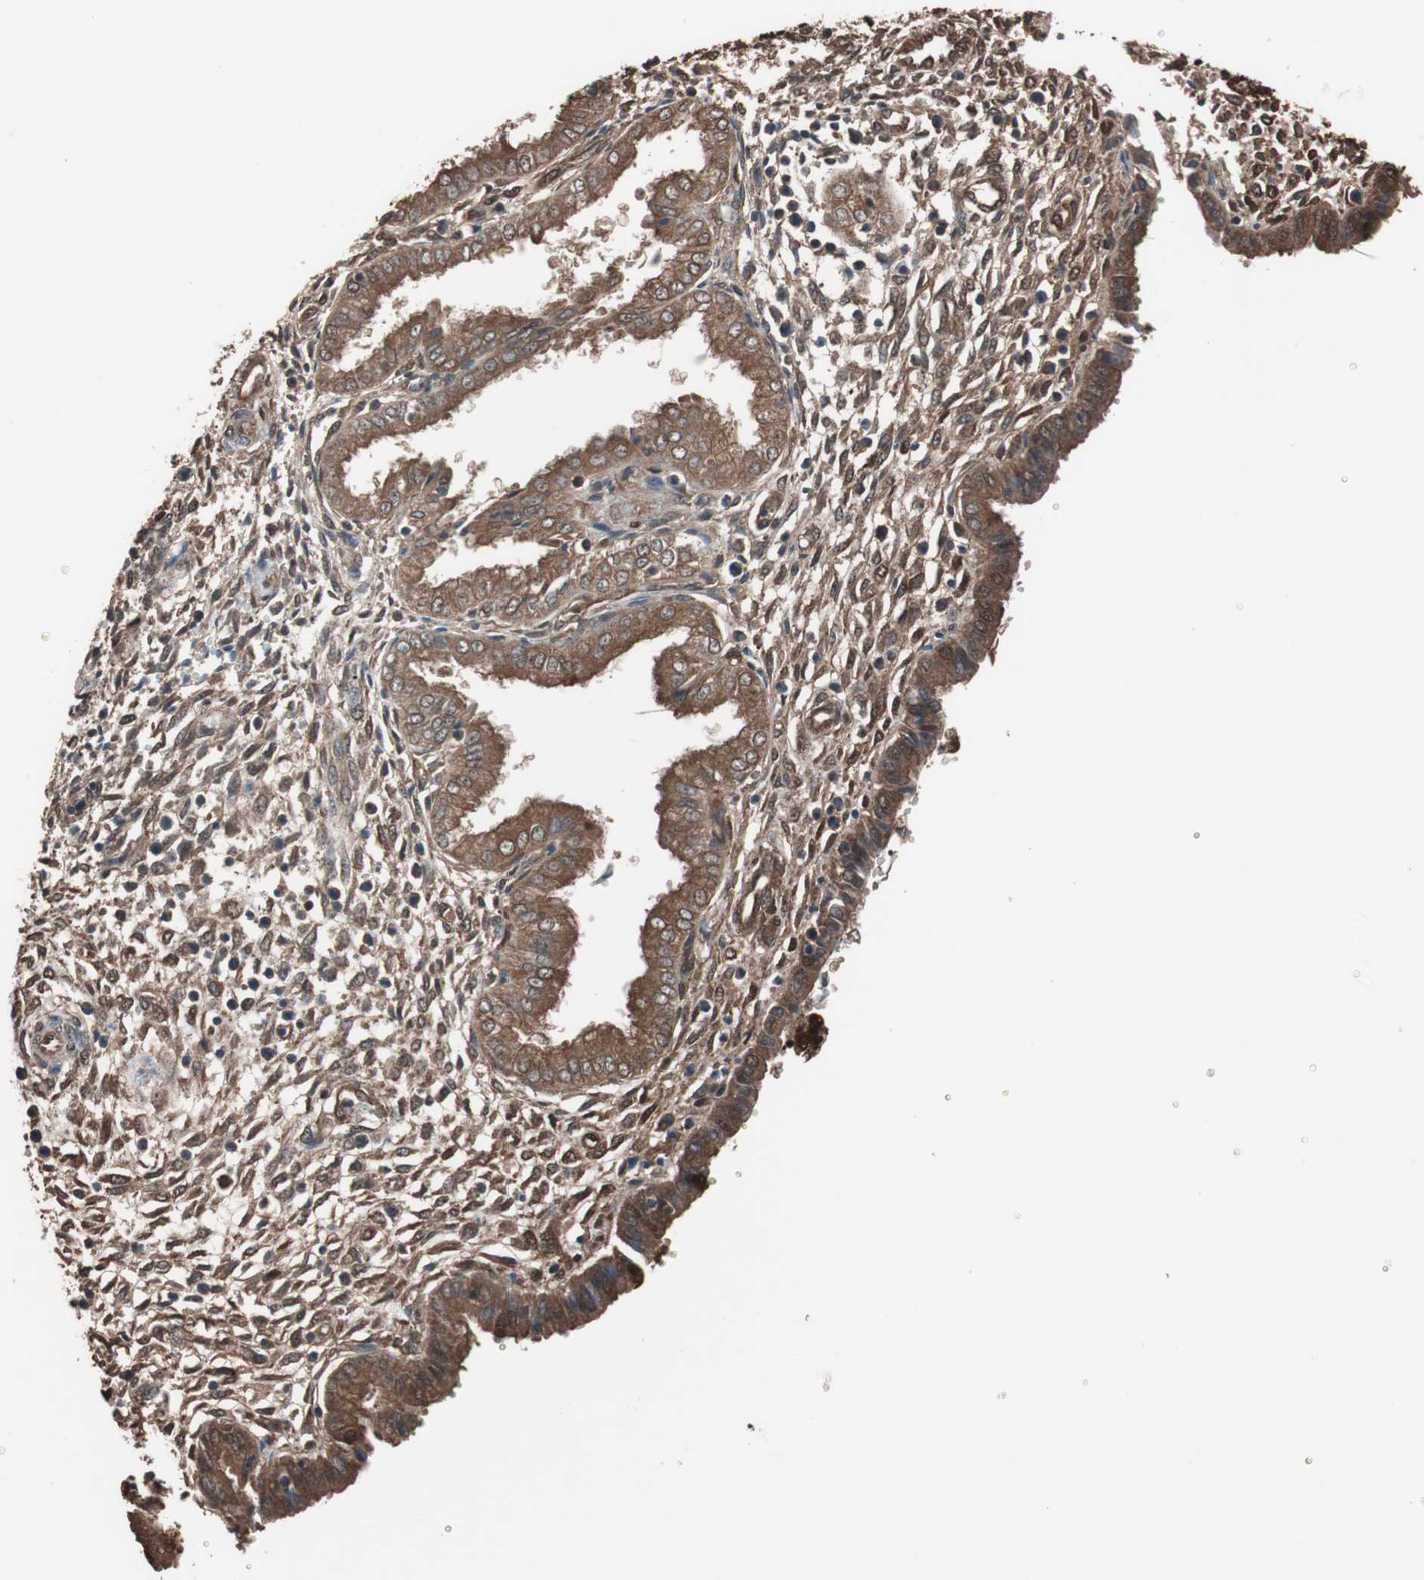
{"staining": {"intensity": "strong", "quantity": ">75%", "location": "cytoplasmic/membranous"}, "tissue": "endometrium", "cell_type": "Cells in endometrial stroma", "image_type": "normal", "snomed": [{"axis": "morphology", "description": "Normal tissue, NOS"}, {"axis": "topography", "description": "Endometrium"}], "caption": "Immunohistochemistry (IHC) (DAB) staining of normal endometrium demonstrates strong cytoplasmic/membranous protein staining in about >75% of cells in endometrial stroma. (brown staining indicates protein expression, while blue staining denotes nuclei).", "gene": "CALM2", "patient": {"sex": "female", "age": 33}}